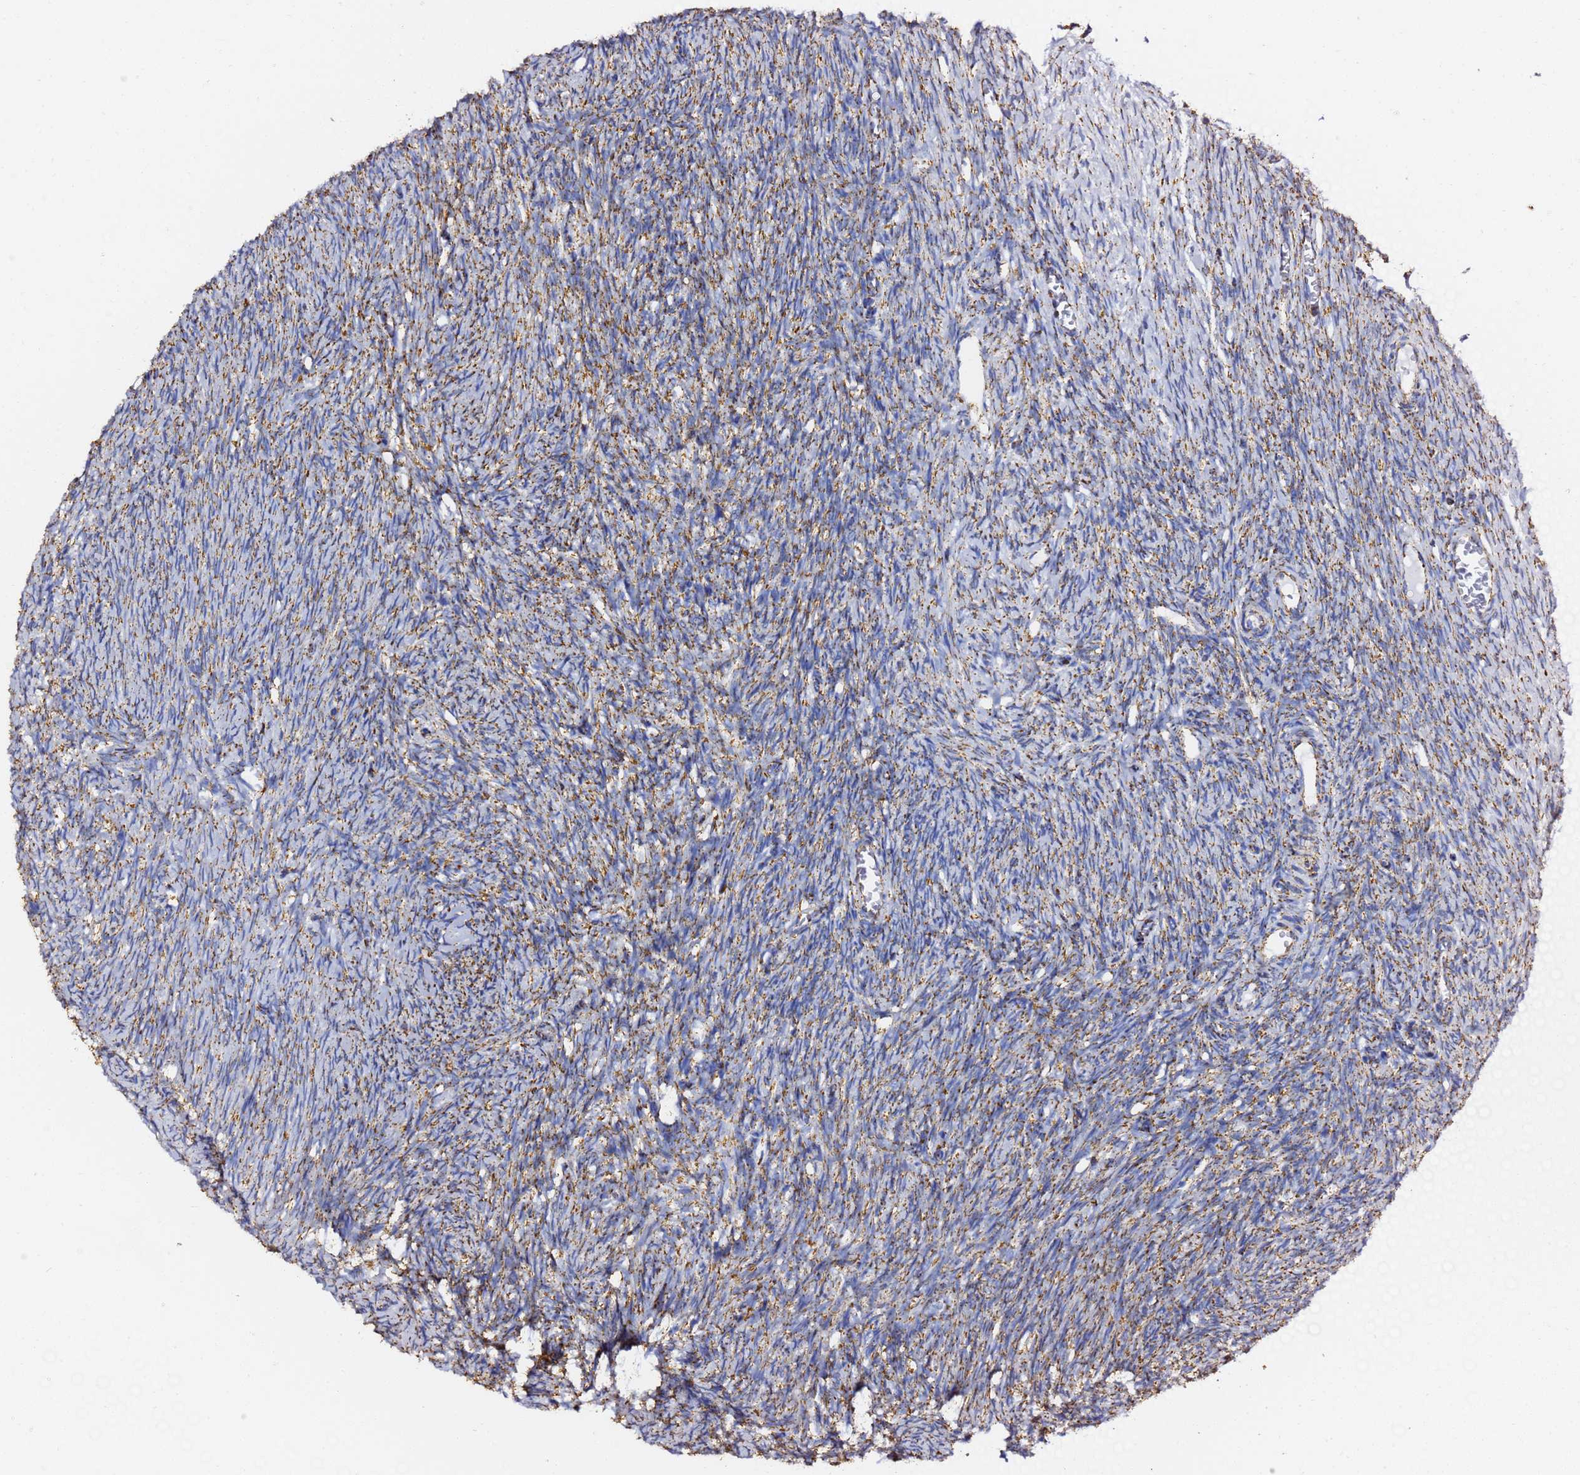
{"staining": {"intensity": "moderate", "quantity": ">75%", "location": "cytoplasmic/membranous"}, "tissue": "ovary", "cell_type": "Ovarian stroma cells", "image_type": "normal", "snomed": [{"axis": "morphology", "description": "Normal tissue, NOS"}, {"axis": "topography", "description": "Ovary"}], "caption": "High-power microscopy captured an IHC image of normal ovary, revealing moderate cytoplasmic/membranous staining in approximately >75% of ovarian stroma cells.", "gene": "PHB2", "patient": {"sex": "female", "age": 44}}